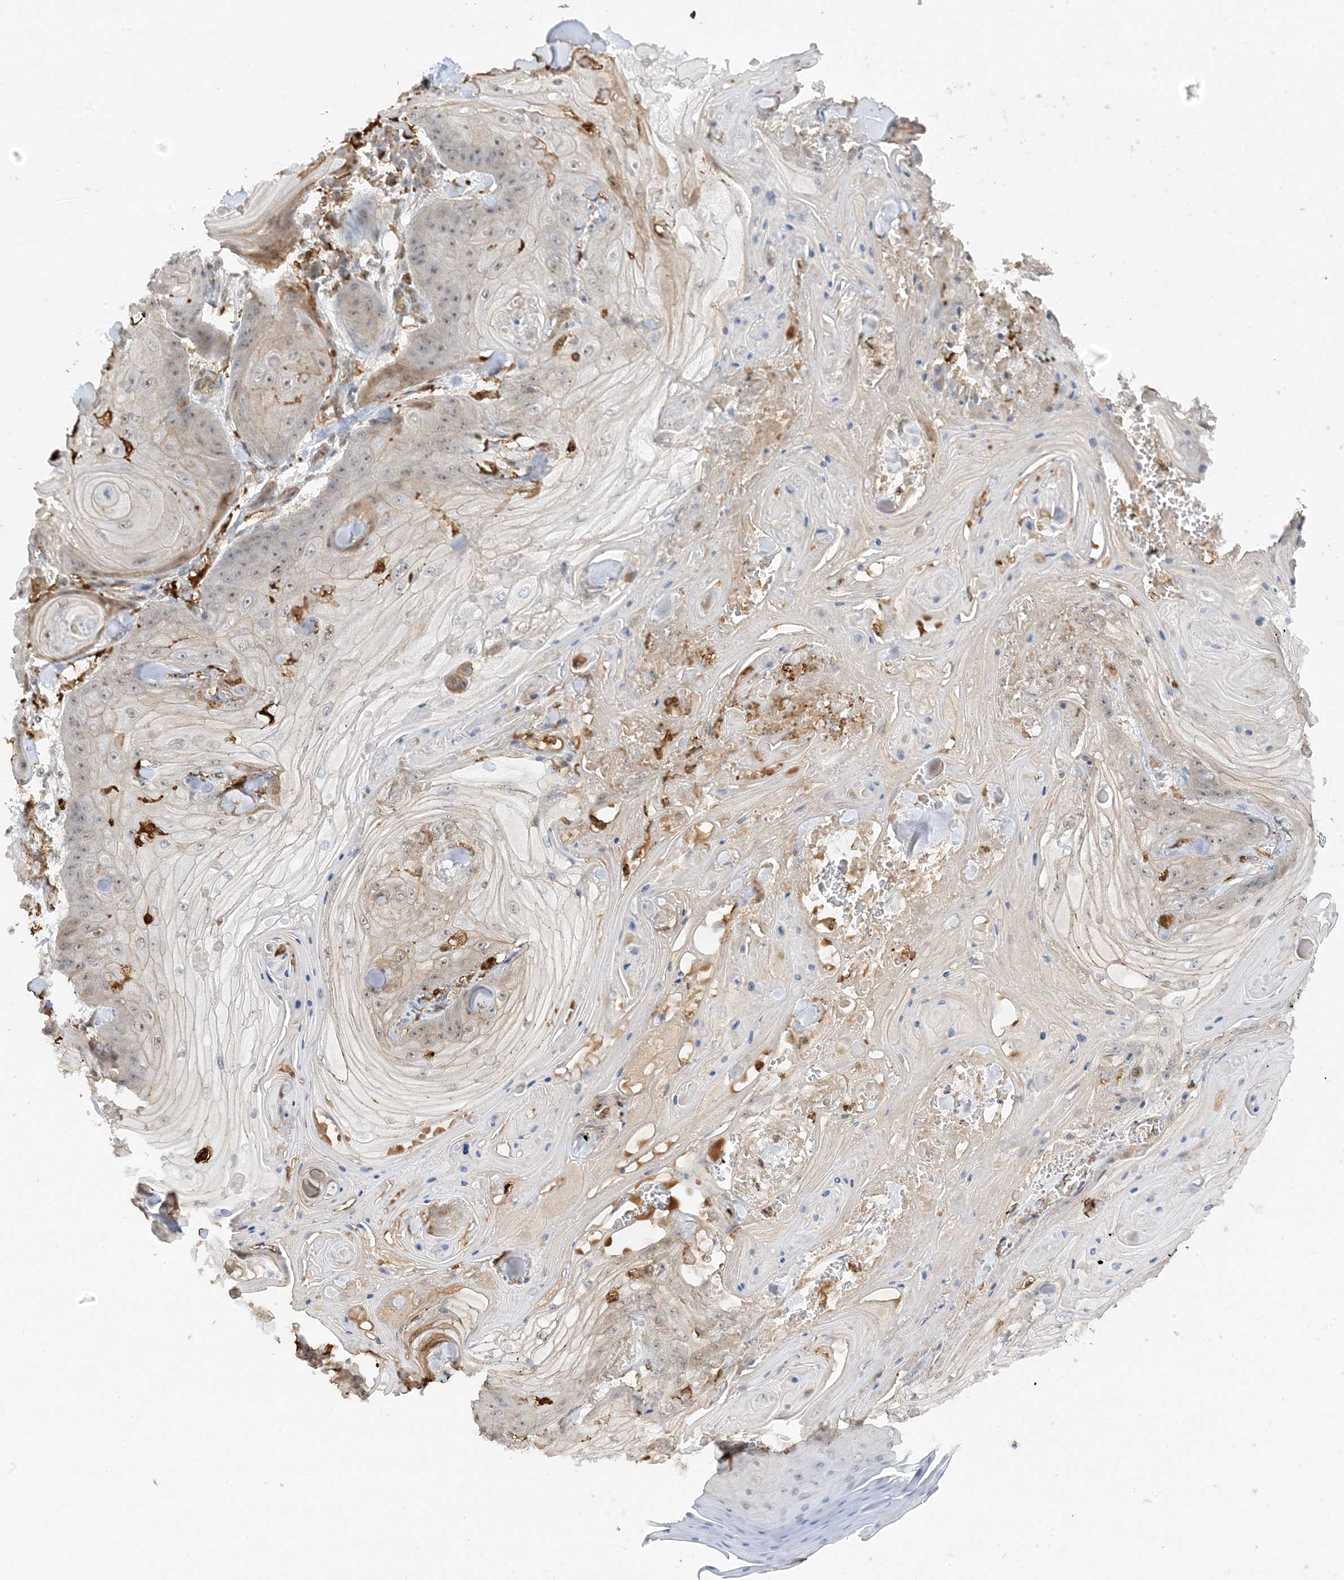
{"staining": {"intensity": "negative", "quantity": "none", "location": "none"}, "tissue": "skin cancer", "cell_type": "Tumor cells", "image_type": "cancer", "snomed": [{"axis": "morphology", "description": "Squamous cell carcinoma, NOS"}, {"axis": "topography", "description": "Skin"}], "caption": "IHC micrograph of neoplastic tissue: human skin cancer stained with DAB (3,3'-diaminobenzidine) reveals no significant protein expression in tumor cells. (DAB (3,3'-diaminobenzidine) immunohistochemistry (IHC) with hematoxylin counter stain).", "gene": "PHACTR2", "patient": {"sex": "male", "age": 74}}